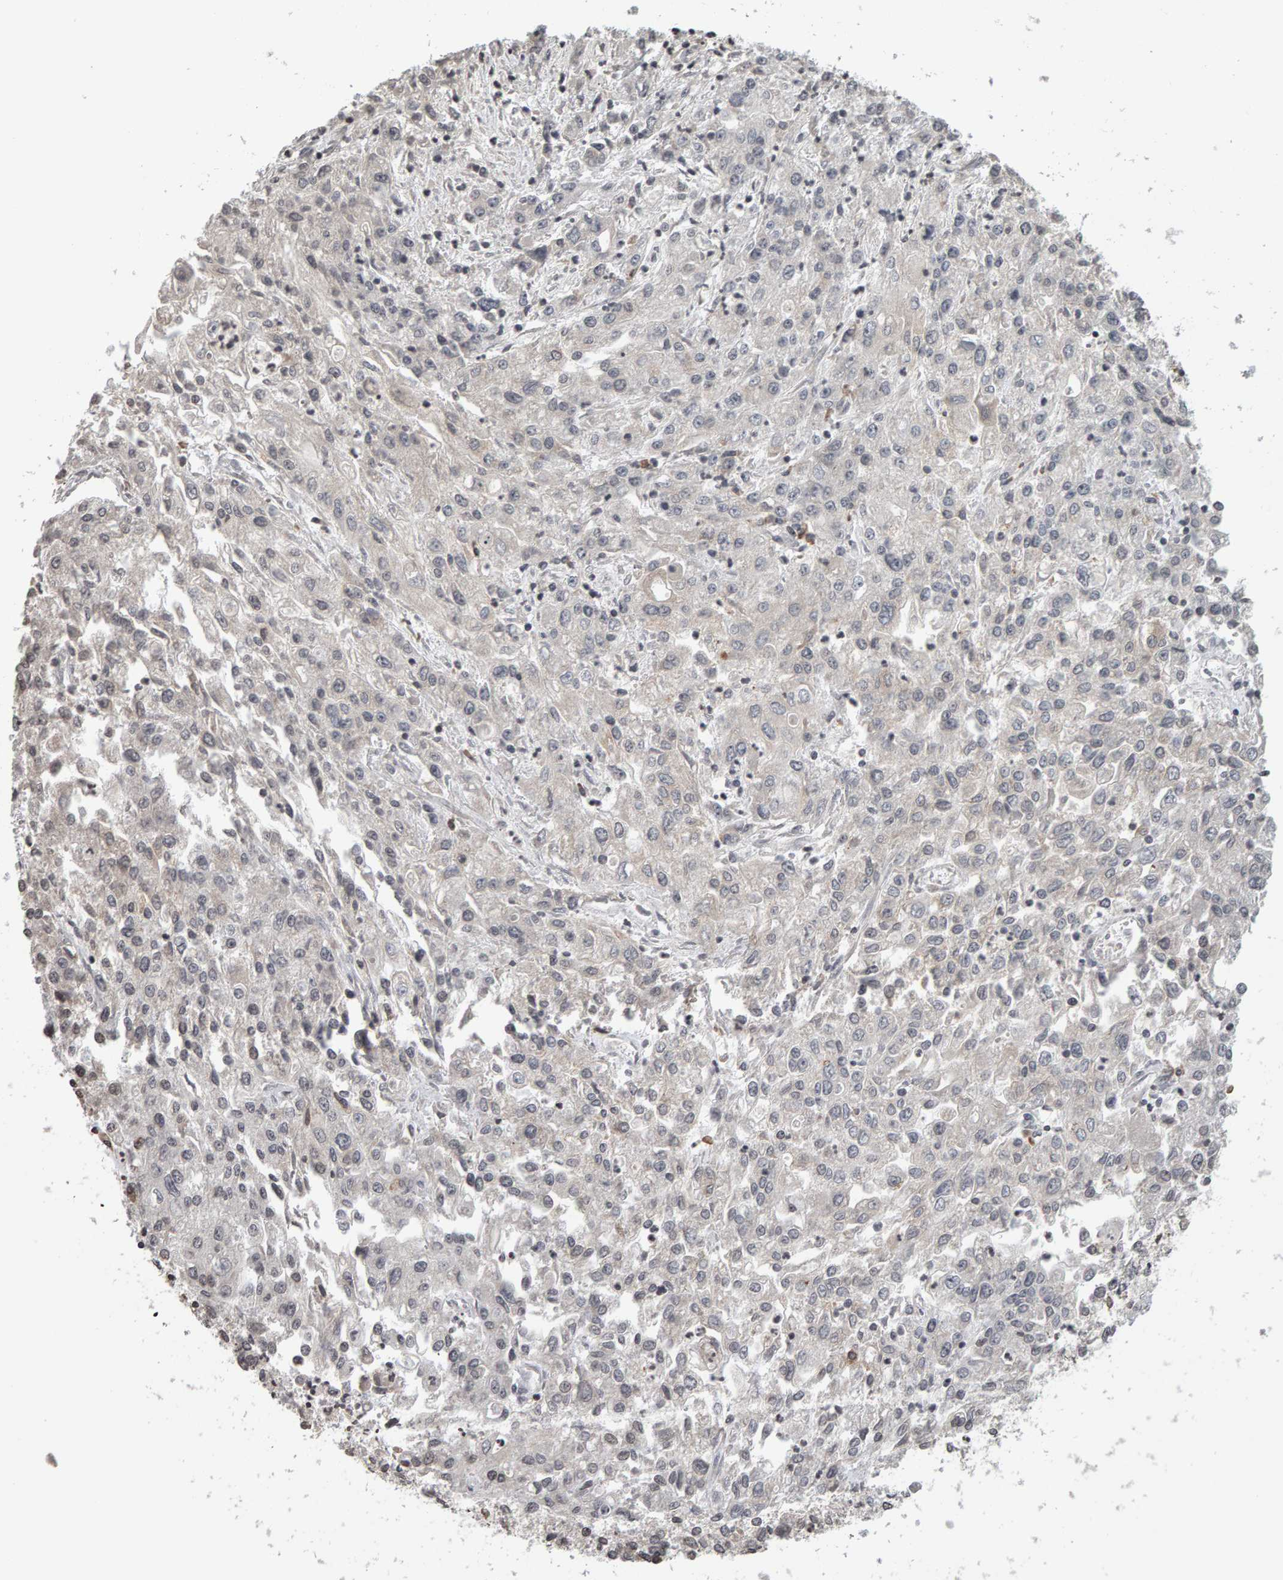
{"staining": {"intensity": "negative", "quantity": "none", "location": "none"}, "tissue": "endometrial cancer", "cell_type": "Tumor cells", "image_type": "cancer", "snomed": [{"axis": "morphology", "description": "Adenocarcinoma, NOS"}, {"axis": "topography", "description": "Endometrium"}], "caption": "Photomicrograph shows no protein expression in tumor cells of endometrial cancer tissue.", "gene": "TRAM1", "patient": {"sex": "female", "age": 49}}